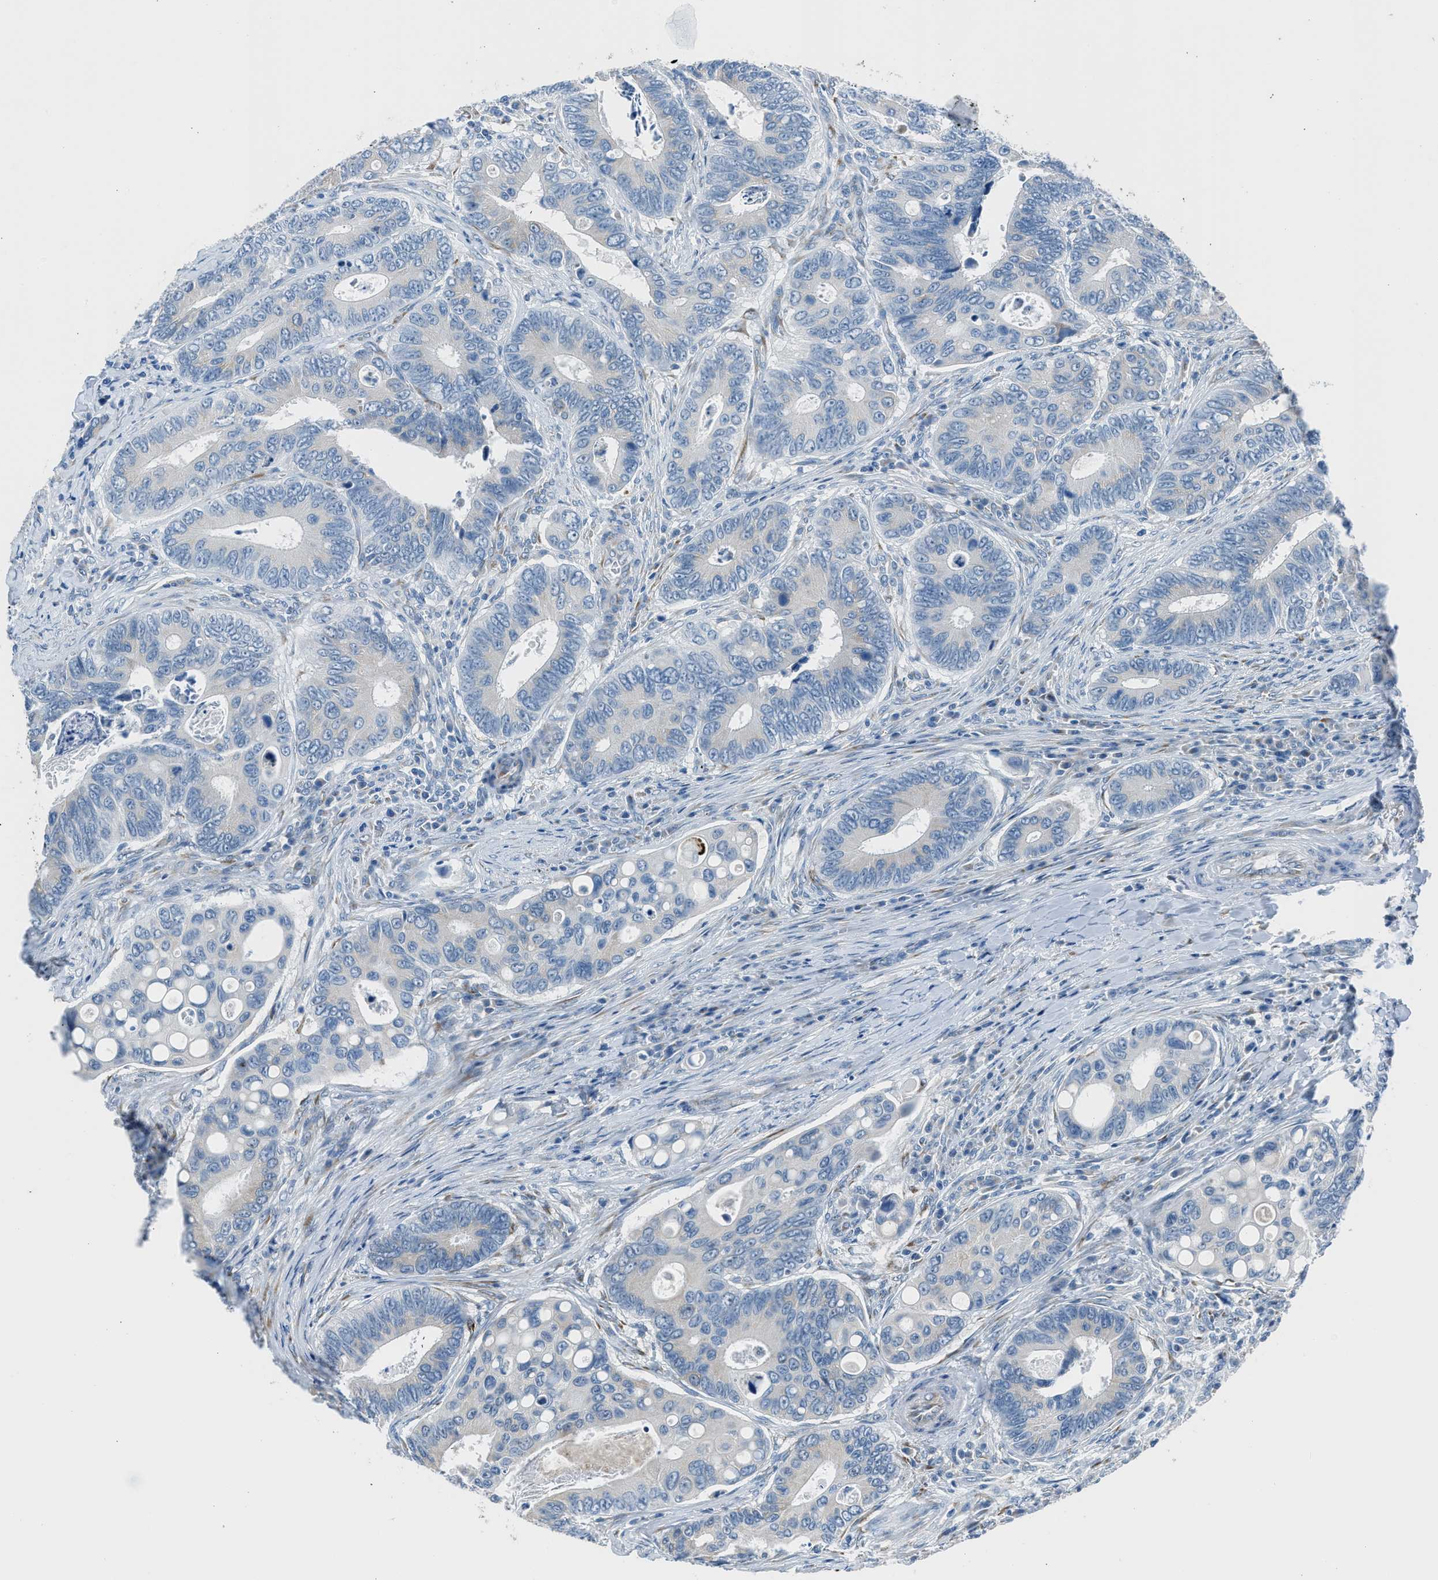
{"staining": {"intensity": "negative", "quantity": "none", "location": "none"}, "tissue": "colorectal cancer", "cell_type": "Tumor cells", "image_type": "cancer", "snomed": [{"axis": "morphology", "description": "Inflammation, NOS"}, {"axis": "morphology", "description": "Adenocarcinoma, NOS"}, {"axis": "topography", "description": "Colon"}], "caption": "Tumor cells show no significant protein positivity in adenocarcinoma (colorectal).", "gene": "RNF41", "patient": {"sex": "male", "age": 72}}